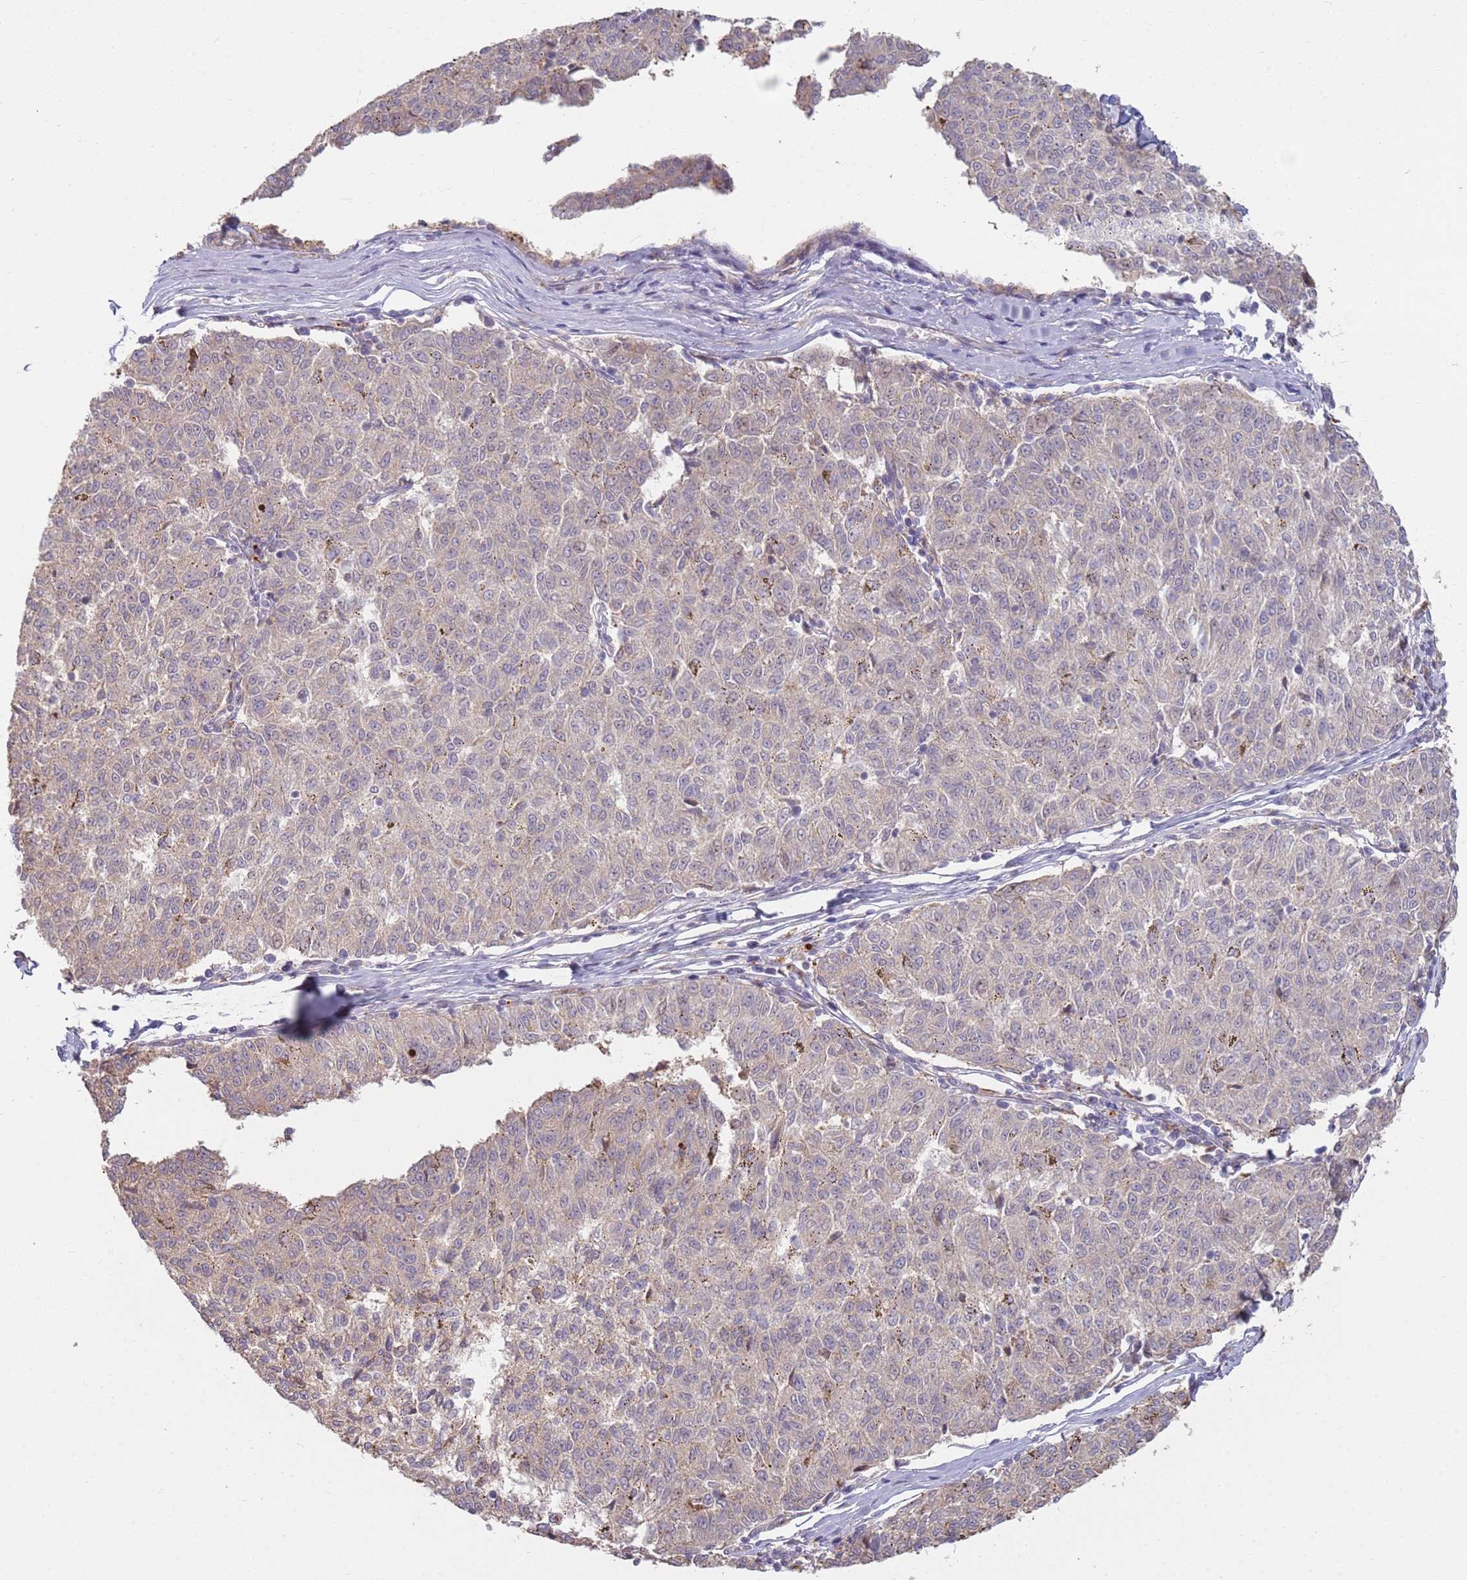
{"staining": {"intensity": "negative", "quantity": "none", "location": "none"}, "tissue": "melanoma", "cell_type": "Tumor cells", "image_type": "cancer", "snomed": [{"axis": "morphology", "description": "Malignant melanoma, NOS"}, {"axis": "topography", "description": "Skin"}], "caption": "IHC histopathology image of melanoma stained for a protein (brown), which shows no staining in tumor cells.", "gene": "MPEG1", "patient": {"sex": "female", "age": 72}}